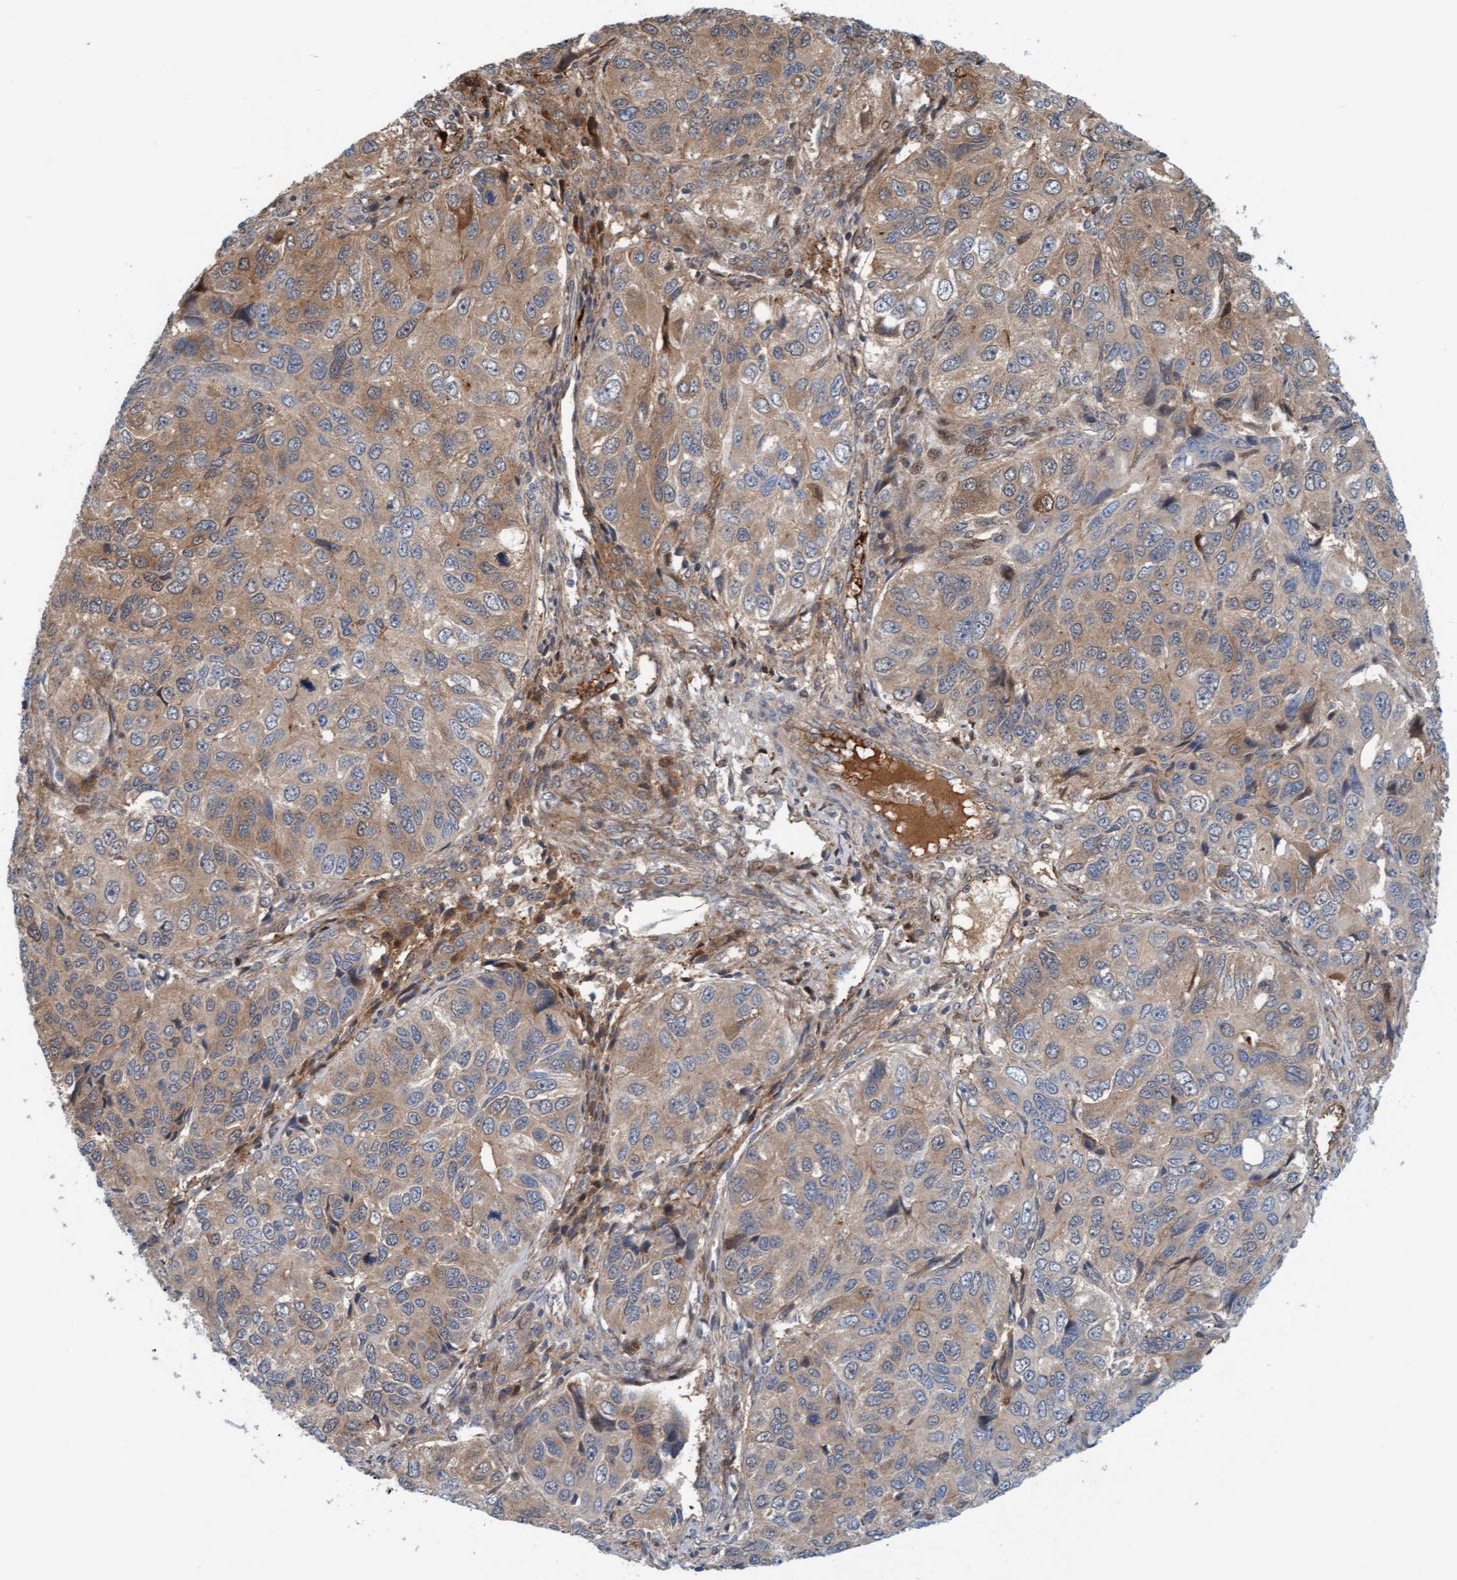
{"staining": {"intensity": "moderate", "quantity": ">75%", "location": "cytoplasmic/membranous"}, "tissue": "ovarian cancer", "cell_type": "Tumor cells", "image_type": "cancer", "snomed": [{"axis": "morphology", "description": "Carcinoma, endometroid"}, {"axis": "topography", "description": "Ovary"}], "caption": "Immunohistochemistry (IHC) photomicrograph of human ovarian endometroid carcinoma stained for a protein (brown), which displays medium levels of moderate cytoplasmic/membranous positivity in about >75% of tumor cells.", "gene": "EIF4EBP1", "patient": {"sex": "female", "age": 51}}